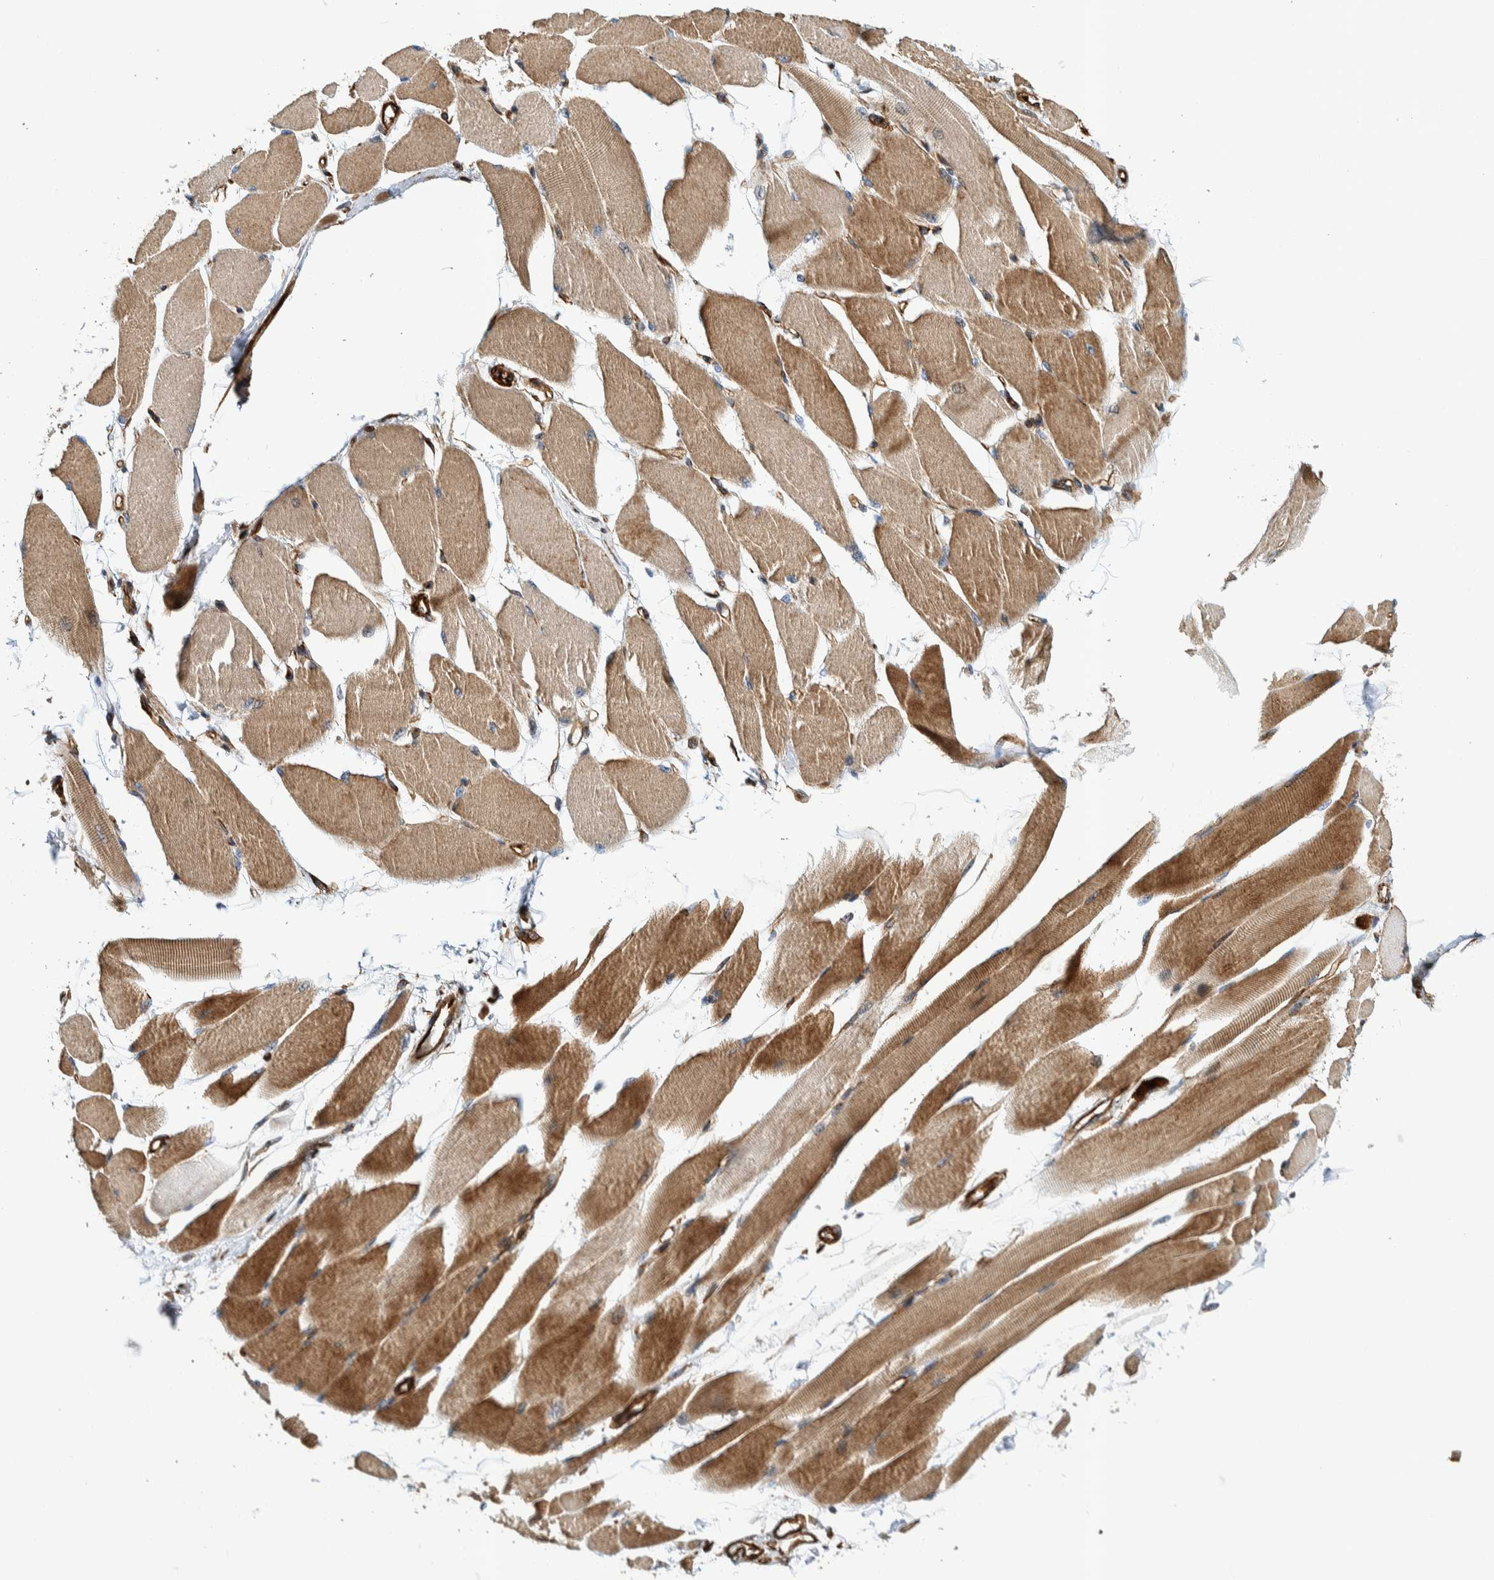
{"staining": {"intensity": "moderate", "quantity": ">75%", "location": "cytoplasmic/membranous"}, "tissue": "skeletal muscle", "cell_type": "Myocytes", "image_type": "normal", "snomed": [{"axis": "morphology", "description": "Normal tissue, NOS"}, {"axis": "topography", "description": "Skeletal muscle"}, {"axis": "topography", "description": "Peripheral nerve tissue"}], "caption": "The image displays immunohistochemical staining of benign skeletal muscle. There is moderate cytoplasmic/membranous expression is appreciated in about >75% of myocytes.", "gene": "CCDC57", "patient": {"sex": "female", "age": 84}}